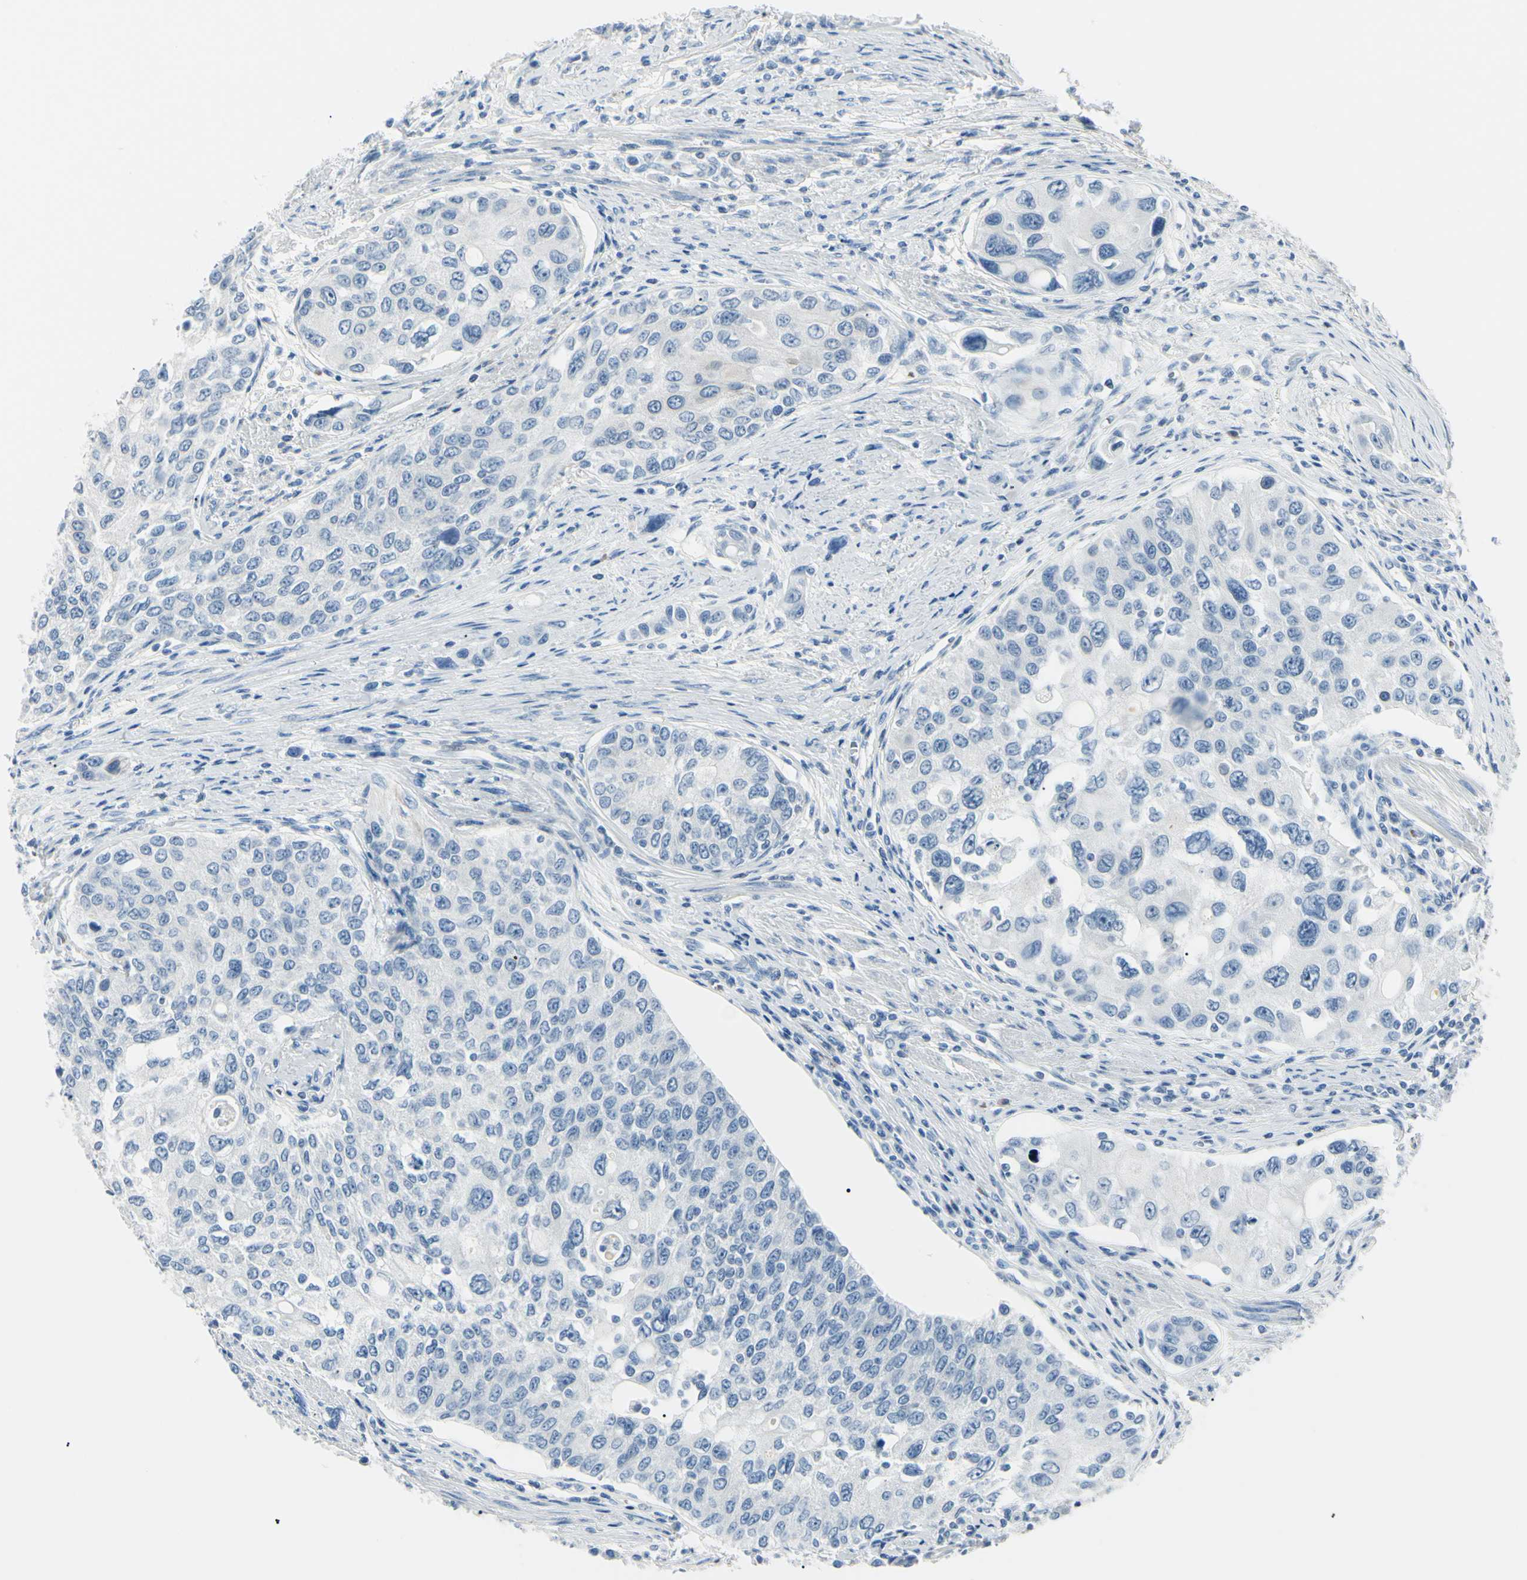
{"staining": {"intensity": "negative", "quantity": "none", "location": "none"}, "tissue": "urothelial cancer", "cell_type": "Tumor cells", "image_type": "cancer", "snomed": [{"axis": "morphology", "description": "Urothelial carcinoma, High grade"}, {"axis": "topography", "description": "Urinary bladder"}], "caption": "A micrograph of urothelial cancer stained for a protein reveals no brown staining in tumor cells. Brightfield microscopy of immunohistochemistry (IHC) stained with DAB (3,3'-diaminobenzidine) (brown) and hematoxylin (blue), captured at high magnification.", "gene": "CA2", "patient": {"sex": "female", "age": 56}}